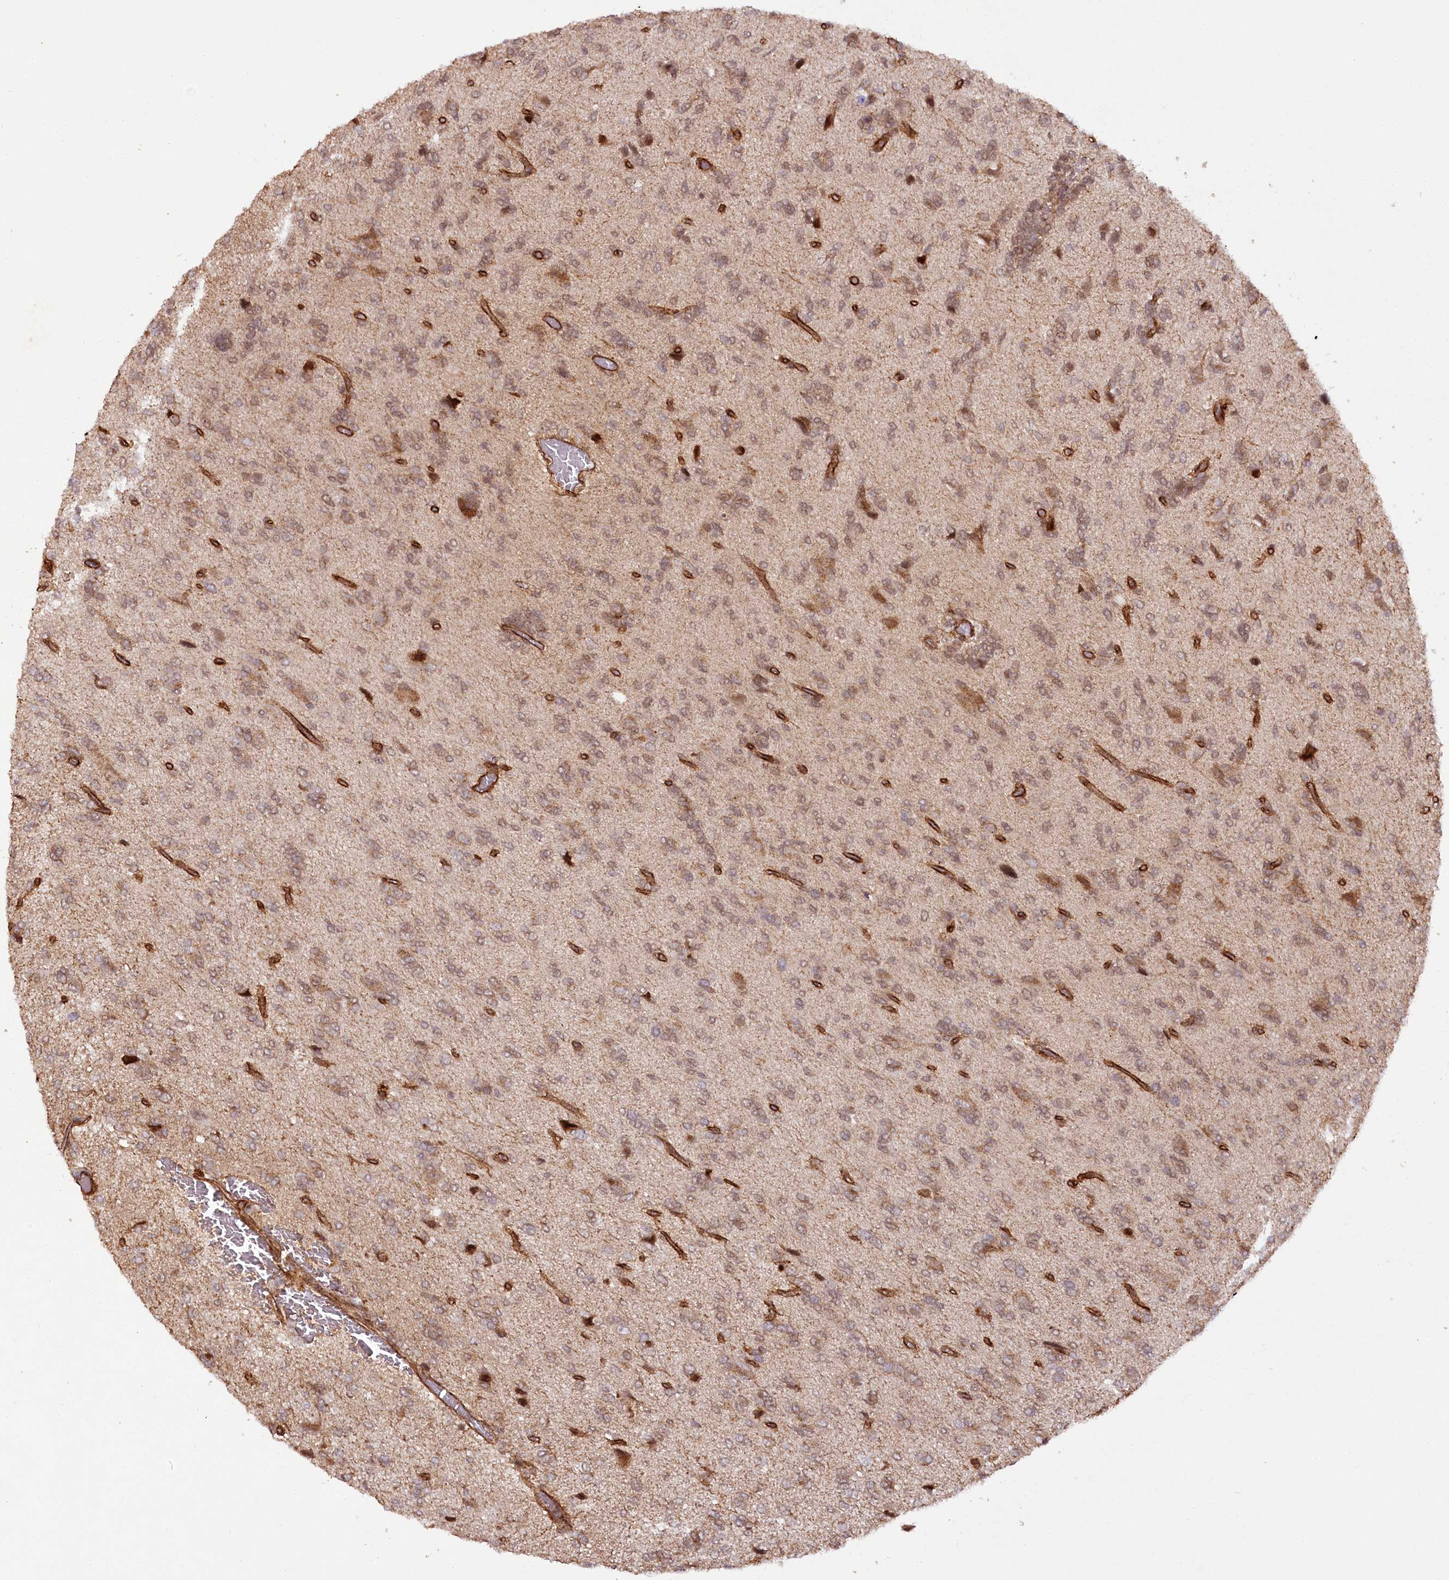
{"staining": {"intensity": "weak", "quantity": ">75%", "location": "cytoplasmic/membranous"}, "tissue": "glioma", "cell_type": "Tumor cells", "image_type": "cancer", "snomed": [{"axis": "morphology", "description": "Glioma, malignant, High grade"}, {"axis": "topography", "description": "Brain"}], "caption": "Immunohistochemical staining of human glioma displays low levels of weak cytoplasmic/membranous protein expression in approximately >75% of tumor cells.", "gene": "COPG1", "patient": {"sex": "female", "age": 59}}